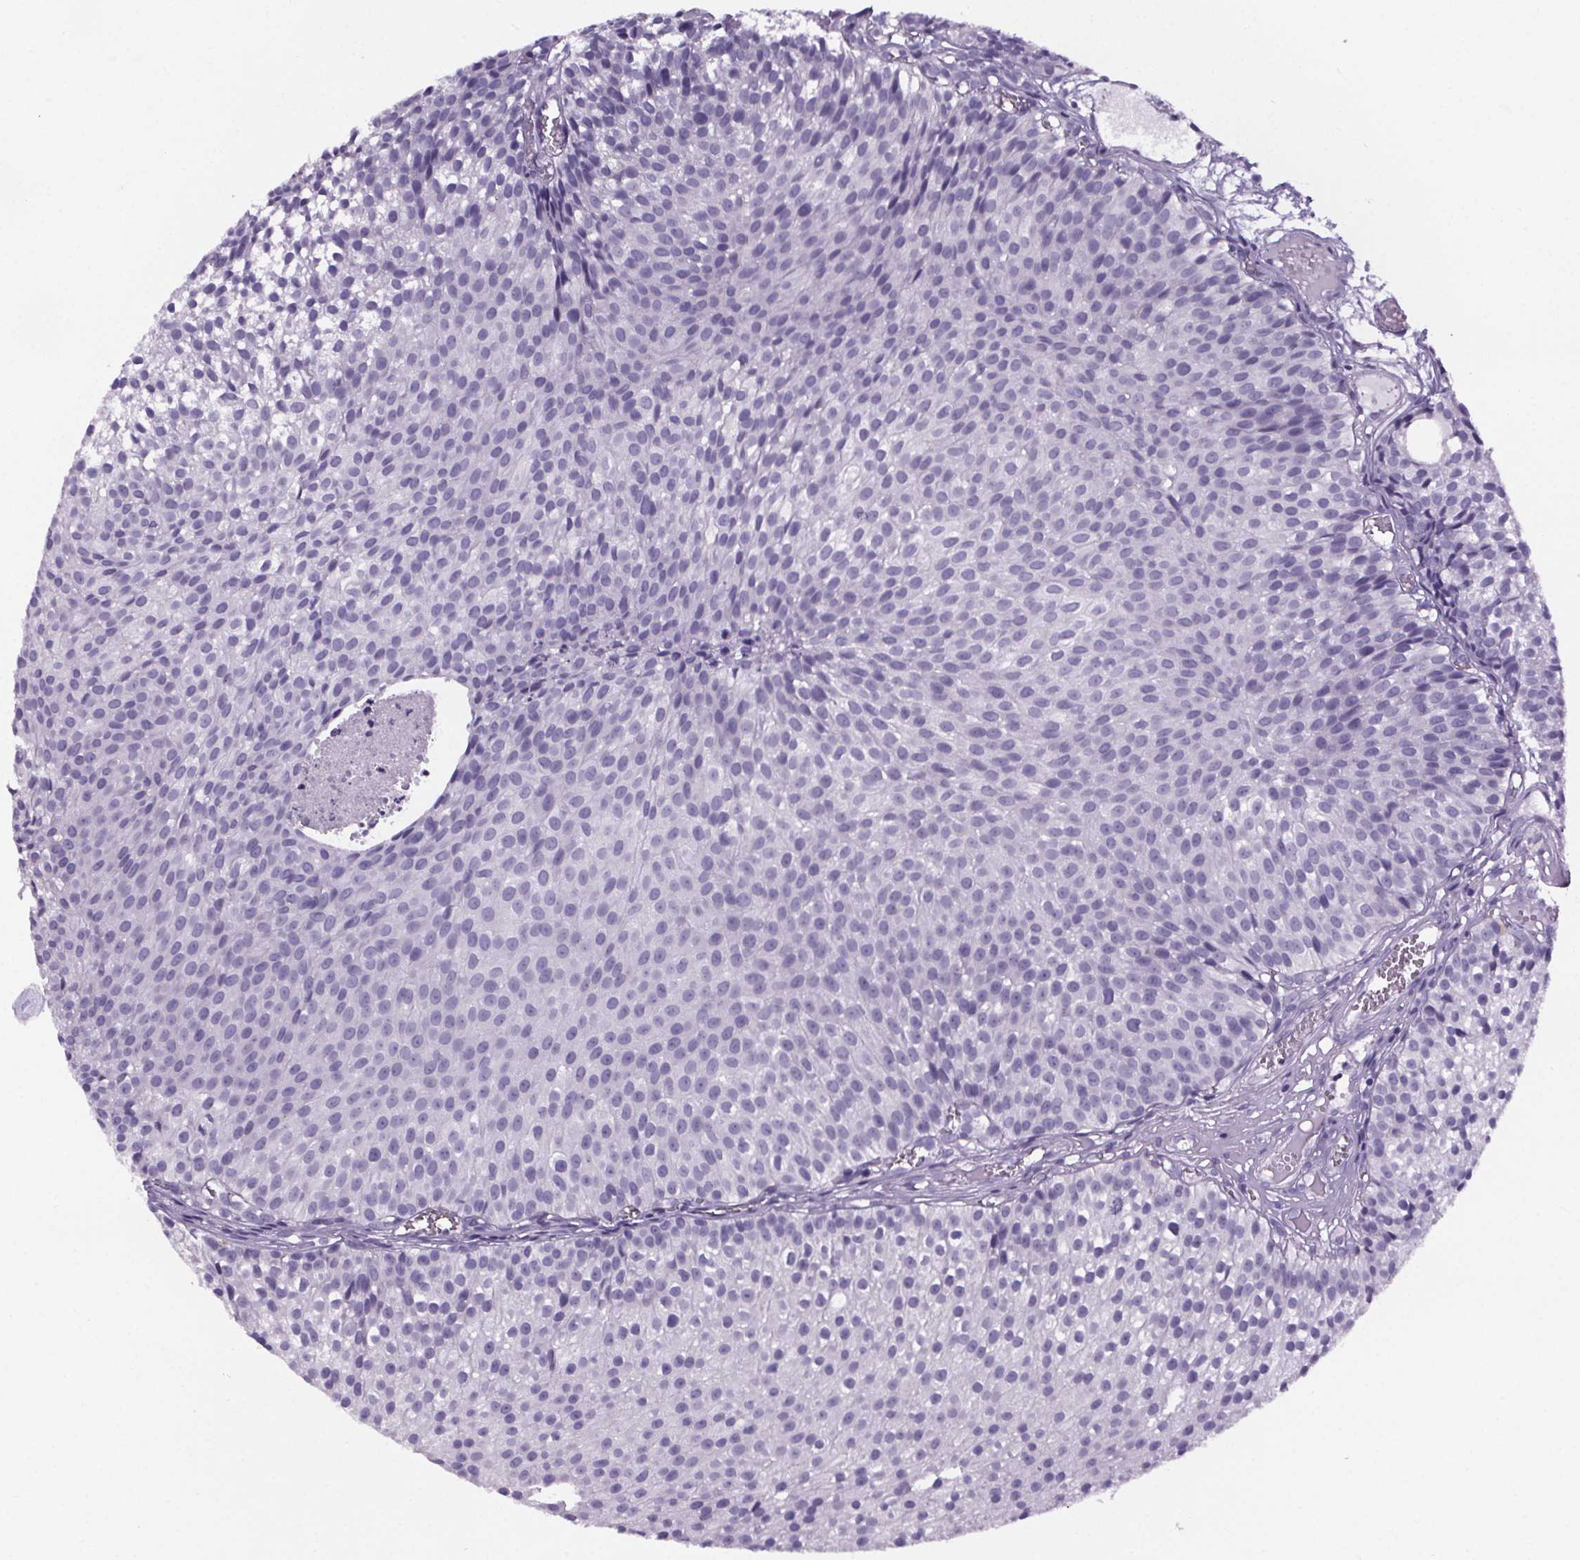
{"staining": {"intensity": "negative", "quantity": "none", "location": "none"}, "tissue": "urothelial cancer", "cell_type": "Tumor cells", "image_type": "cancer", "snomed": [{"axis": "morphology", "description": "Urothelial carcinoma, Low grade"}, {"axis": "topography", "description": "Urinary bladder"}], "caption": "Immunohistochemistry (IHC) photomicrograph of low-grade urothelial carcinoma stained for a protein (brown), which shows no expression in tumor cells.", "gene": "CUBN", "patient": {"sex": "male", "age": 63}}